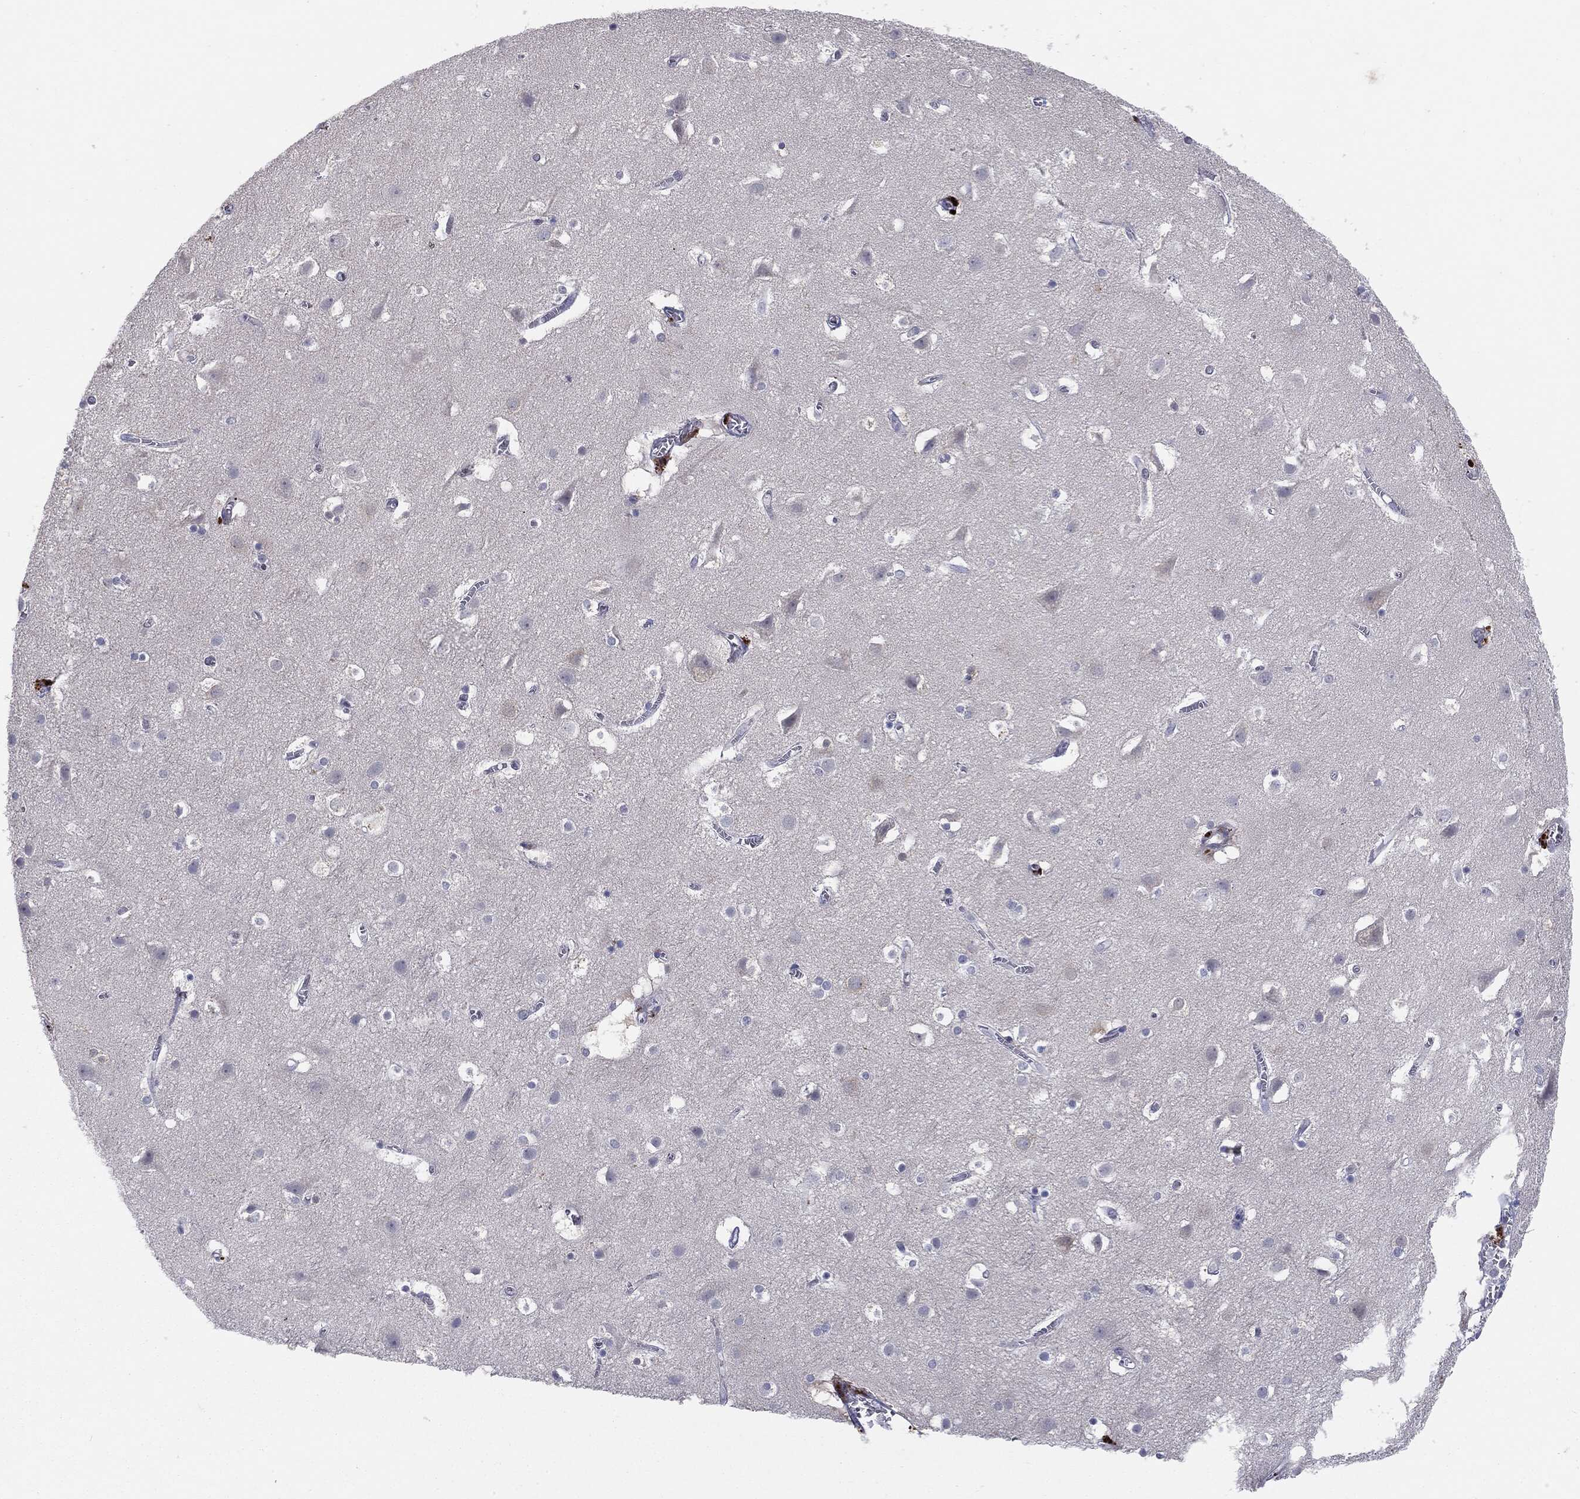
{"staining": {"intensity": "negative", "quantity": "none", "location": "none"}, "tissue": "cerebral cortex", "cell_type": "Endothelial cells", "image_type": "normal", "snomed": [{"axis": "morphology", "description": "Normal tissue, NOS"}, {"axis": "topography", "description": "Cerebral cortex"}], "caption": "There is no significant positivity in endothelial cells of cerebral cortex. (DAB IHC visualized using brightfield microscopy, high magnification).", "gene": "KRT5", "patient": {"sex": "male", "age": 59}}